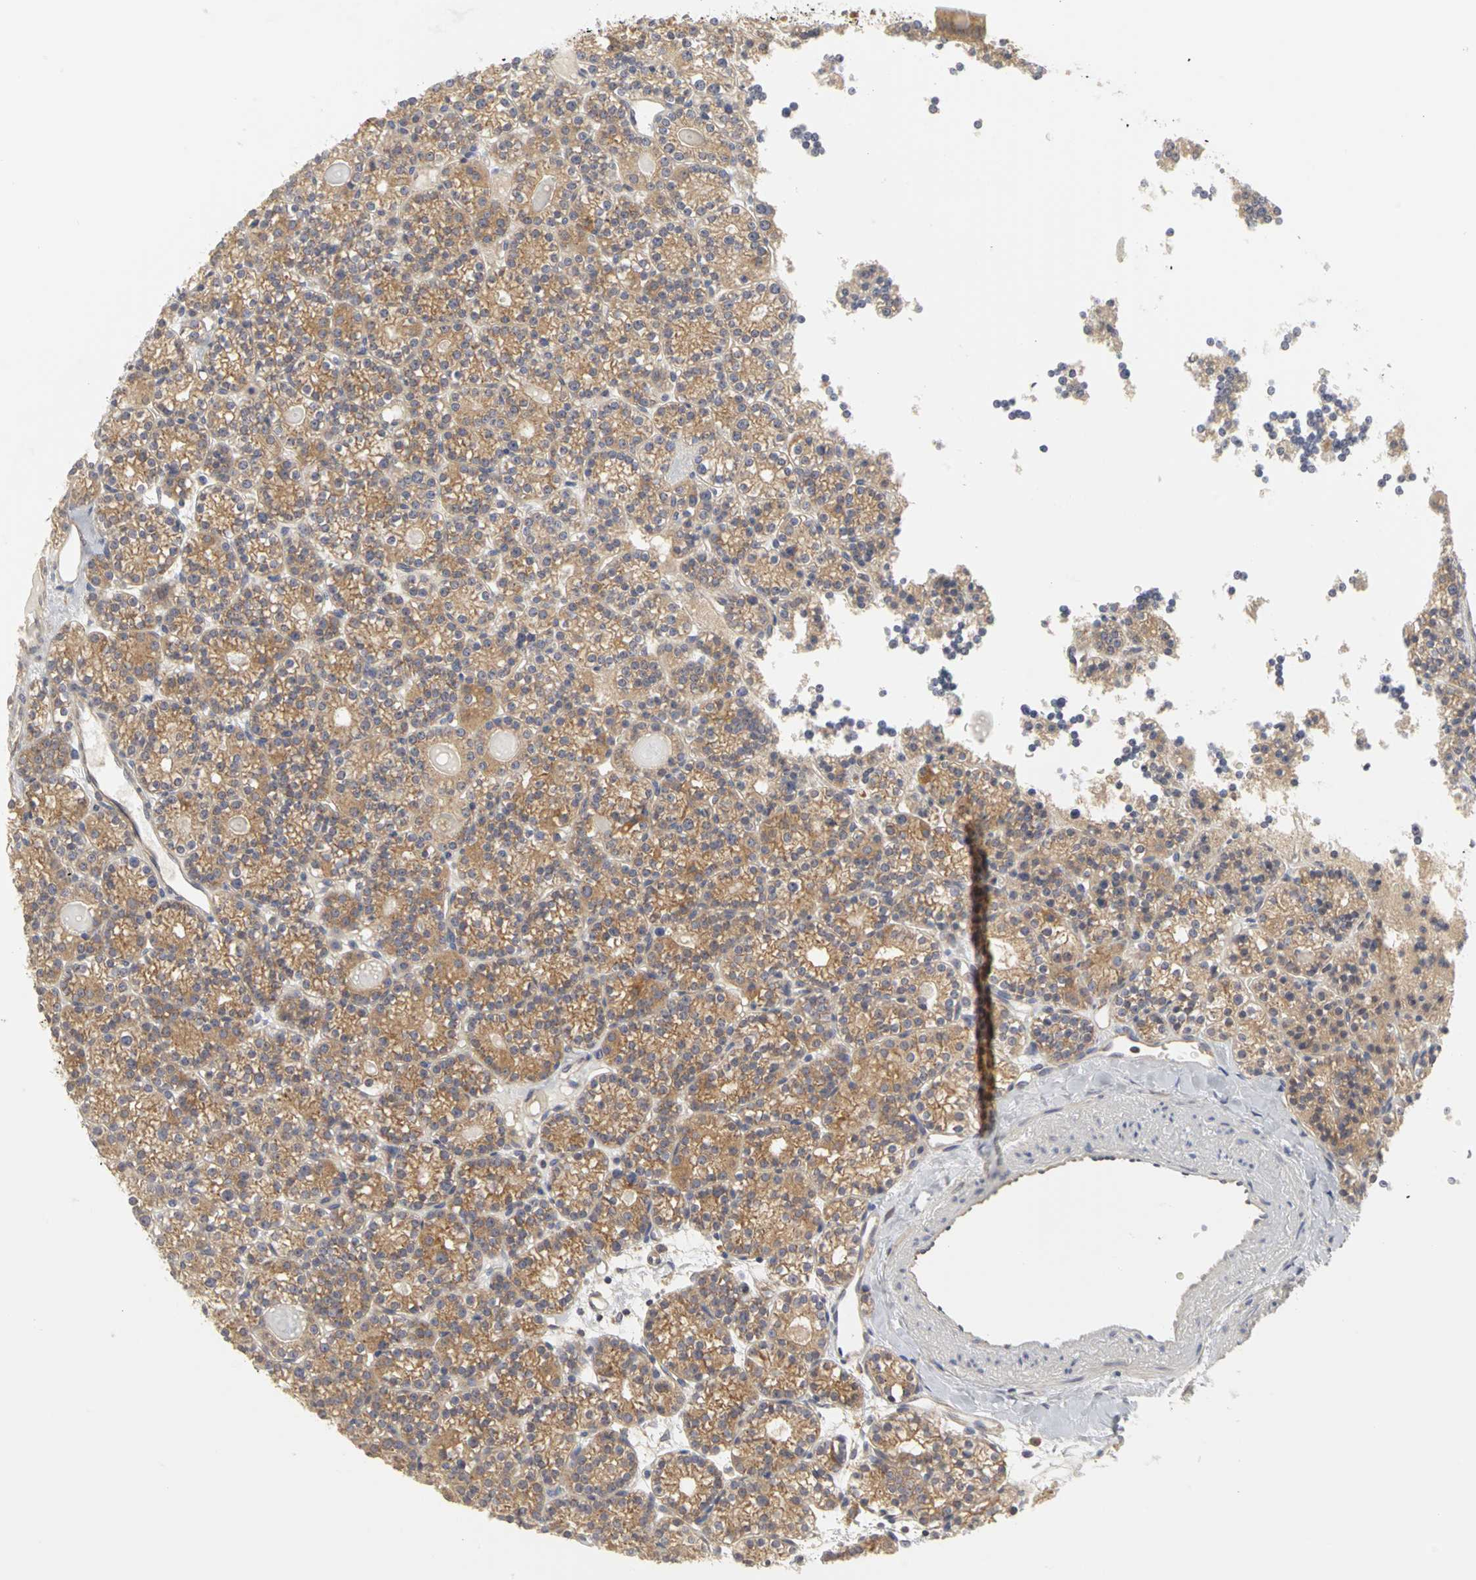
{"staining": {"intensity": "moderate", "quantity": ">75%", "location": "cytoplasmic/membranous"}, "tissue": "parathyroid gland", "cell_type": "Glandular cells", "image_type": "normal", "snomed": [{"axis": "morphology", "description": "Normal tissue, NOS"}, {"axis": "topography", "description": "Parathyroid gland"}], "caption": "Approximately >75% of glandular cells in normal human parathyroid gland reveal moderate cytoplasmic/membranous protein positivity as visualized by brown immunohistochemical staining.", "gene": "IRAK1", "patient": {"sex": "female", "age": 64}}